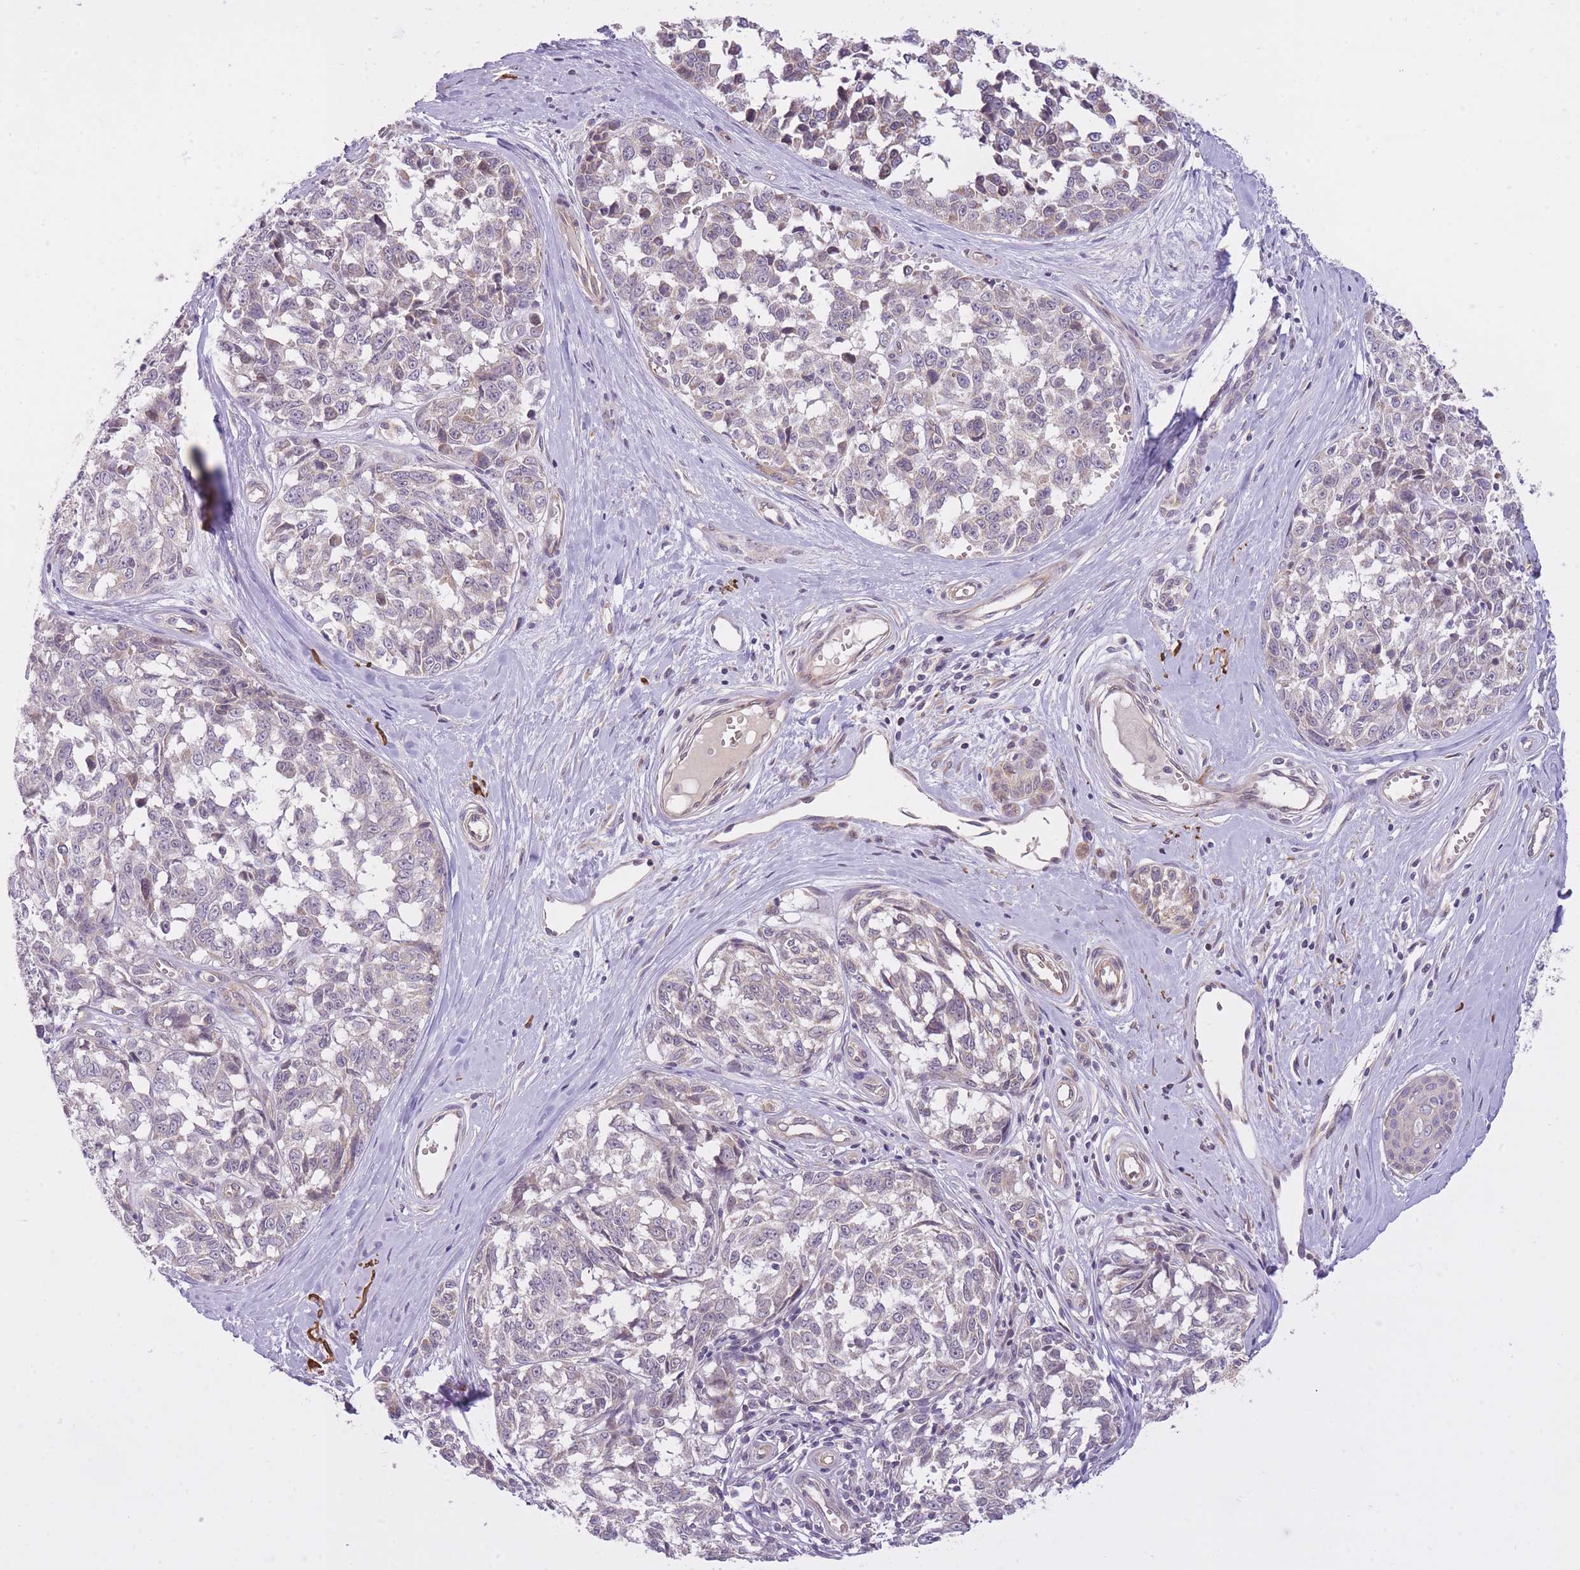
{"staining": {"intensity": "negative", "quantity": "none", "location": "none"}, "tissue": "melanoma", "cell_type": "Tumor cells", "image_type": "cancer", "snomed": [{"axis": "morphology", "description": "Normal tissue, NOS"}, {"axis": "morphology", "description": "Malignant melanoma, NOS"}, {"axis": "topography", "description": "Skin"}], "caption": "Melanoma was stained to show a protein in brown. There is no significant positivity in tumor cells. (Stains: DAB (3,3'-diaminobenzidine) immunohistochemistry with hematoxylin counter stain, Microscopy: brightfield microscopy at high magnification).", "gene": "REV1", "patient": {"sex": "female", "age": 64}}